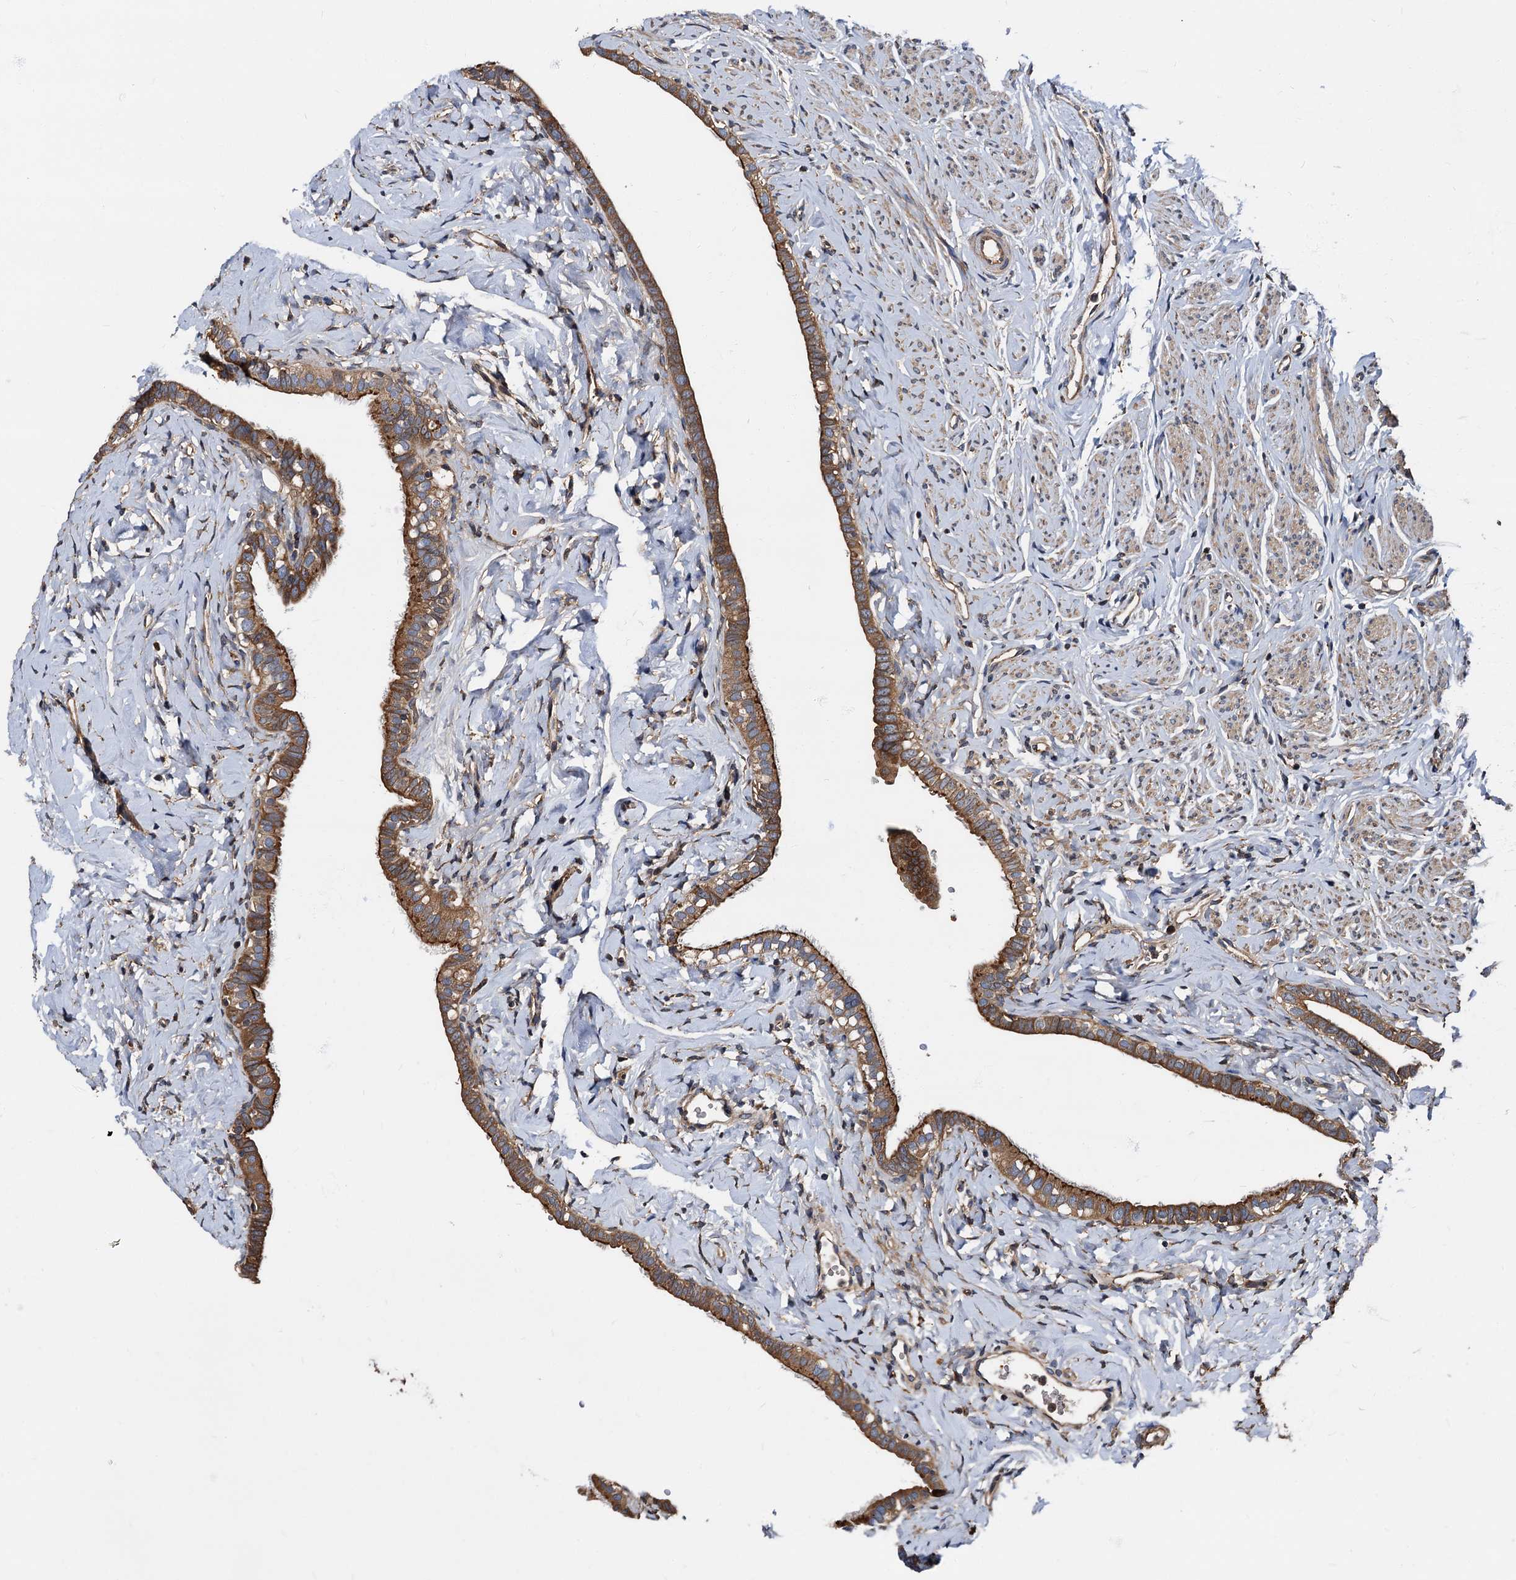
{"staining": {"intensity": "strong", "quantity": ">75%", "location": "cytoplasmic/membranous"}, "tissue": "fallopian tube", "cell_type": "Glandular cells", "image_type": "normal", "snomed": [{"axis": "morphology", "description": "Normal tissue, NOS"}, {"axis": "topography", "description": "Fallopian tube"}], "caption": "Unremarkable fallopian tube was stained to show a protein in brown. There is high levels of strong cytoplasmic/membranous staining in approximately >75% of glandular cells. (Stains: DAB (3,3'-diaminobenzidine) in brown, nuclei in blue, Microscopy: brightfield microscopy at high magnification).", "gene": "PEX5", "patient": {"sex": "female", "age": 66}}